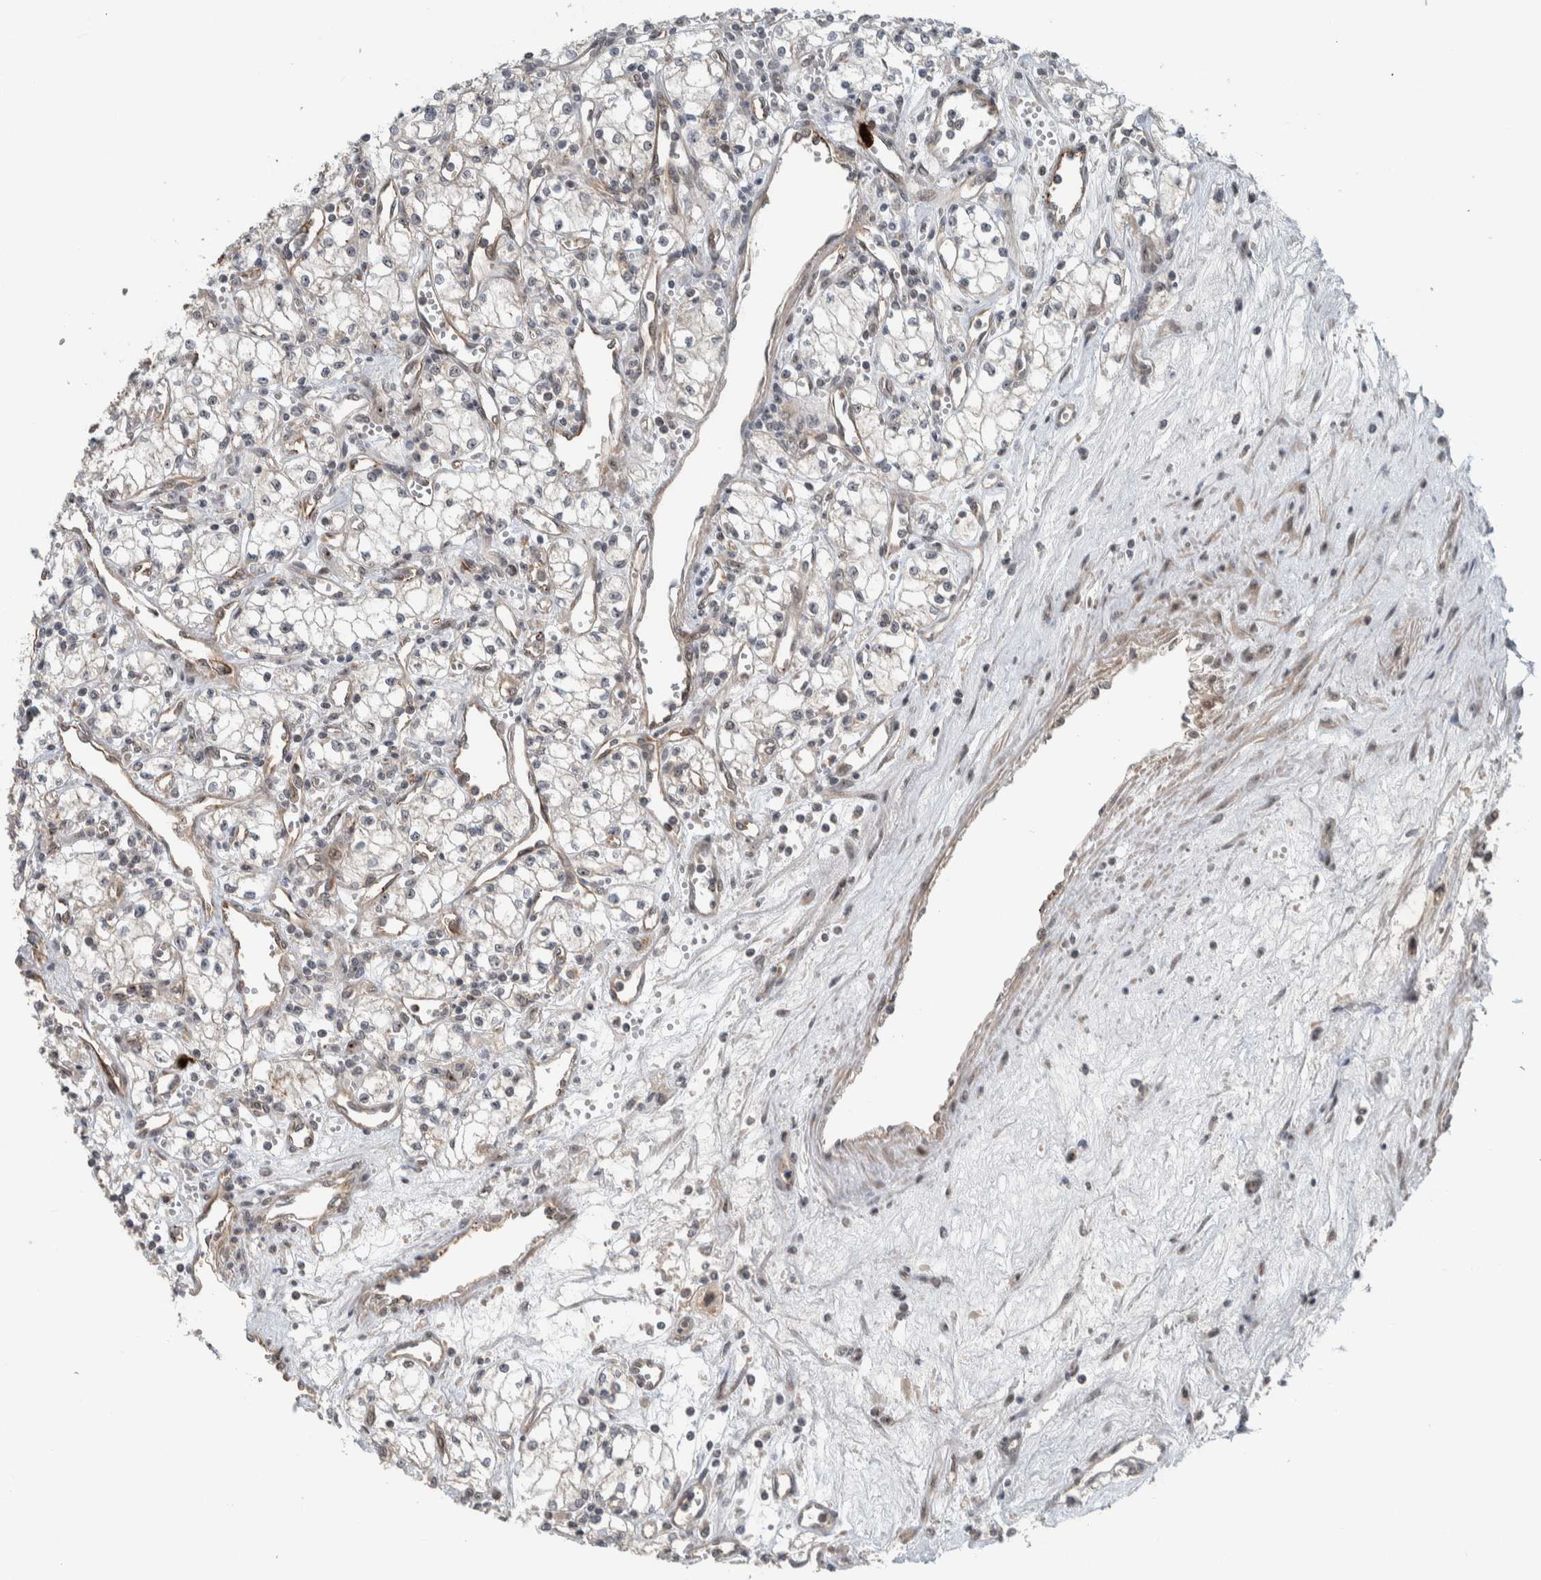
{"staining": {"intensity": "negative", "quantity": "none", "location": "none"}, "tissue": "renal cancer", "cell_type": "Tumor cells", "image_type": "cancer", "snomed": [{"axis": "morphology", "description": "Adenocarcinoma, NOS"}, {"axis": "topography", "description": "Kidney"}], "caption": "DAB immunohistochemical staining of adenocarcinoma (renal) reveals no significant positivity in tumor cells.", "gene": "ZFP91", "patient": {"sex": "male", "age": 59}}